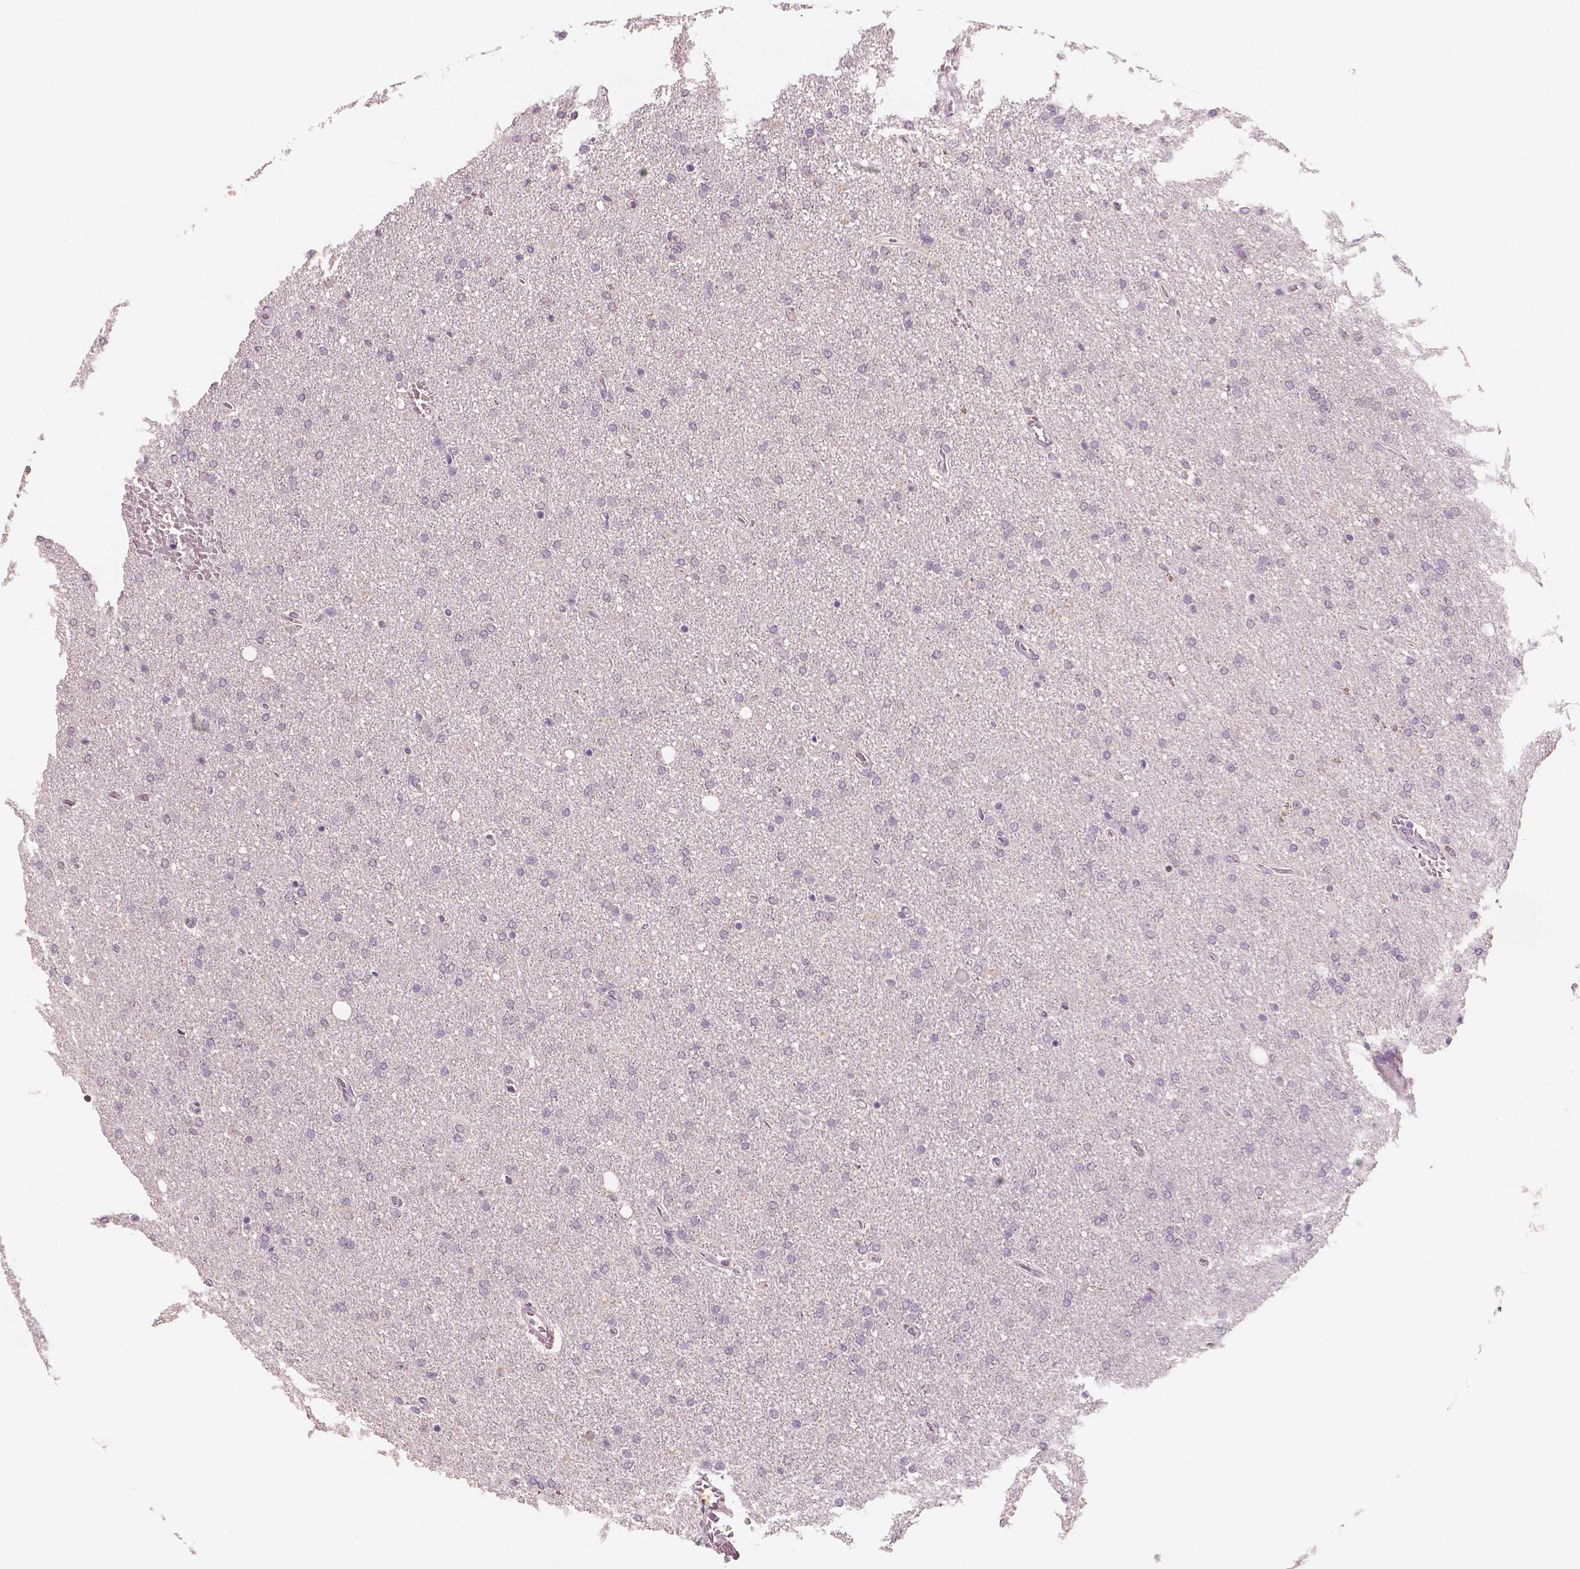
{"staining": {"intensity": "negative", "quantity": "none", "location": "none"}, "tissue": "glioma", "cell_type": "Tumor cells", "image_type": "cancer", "snomed": [{"axis": "morphology", "description": "Glioma, malignant, High grade"}, {"axis": "topography", "description": "Cerebral cortex"}], "caption": "This is an IHC micrograph of human malignant high-grade glioma. There is no staining in tumor cells.", "gene": "KIT", "patient": {"sex": "male", "age": 70}}